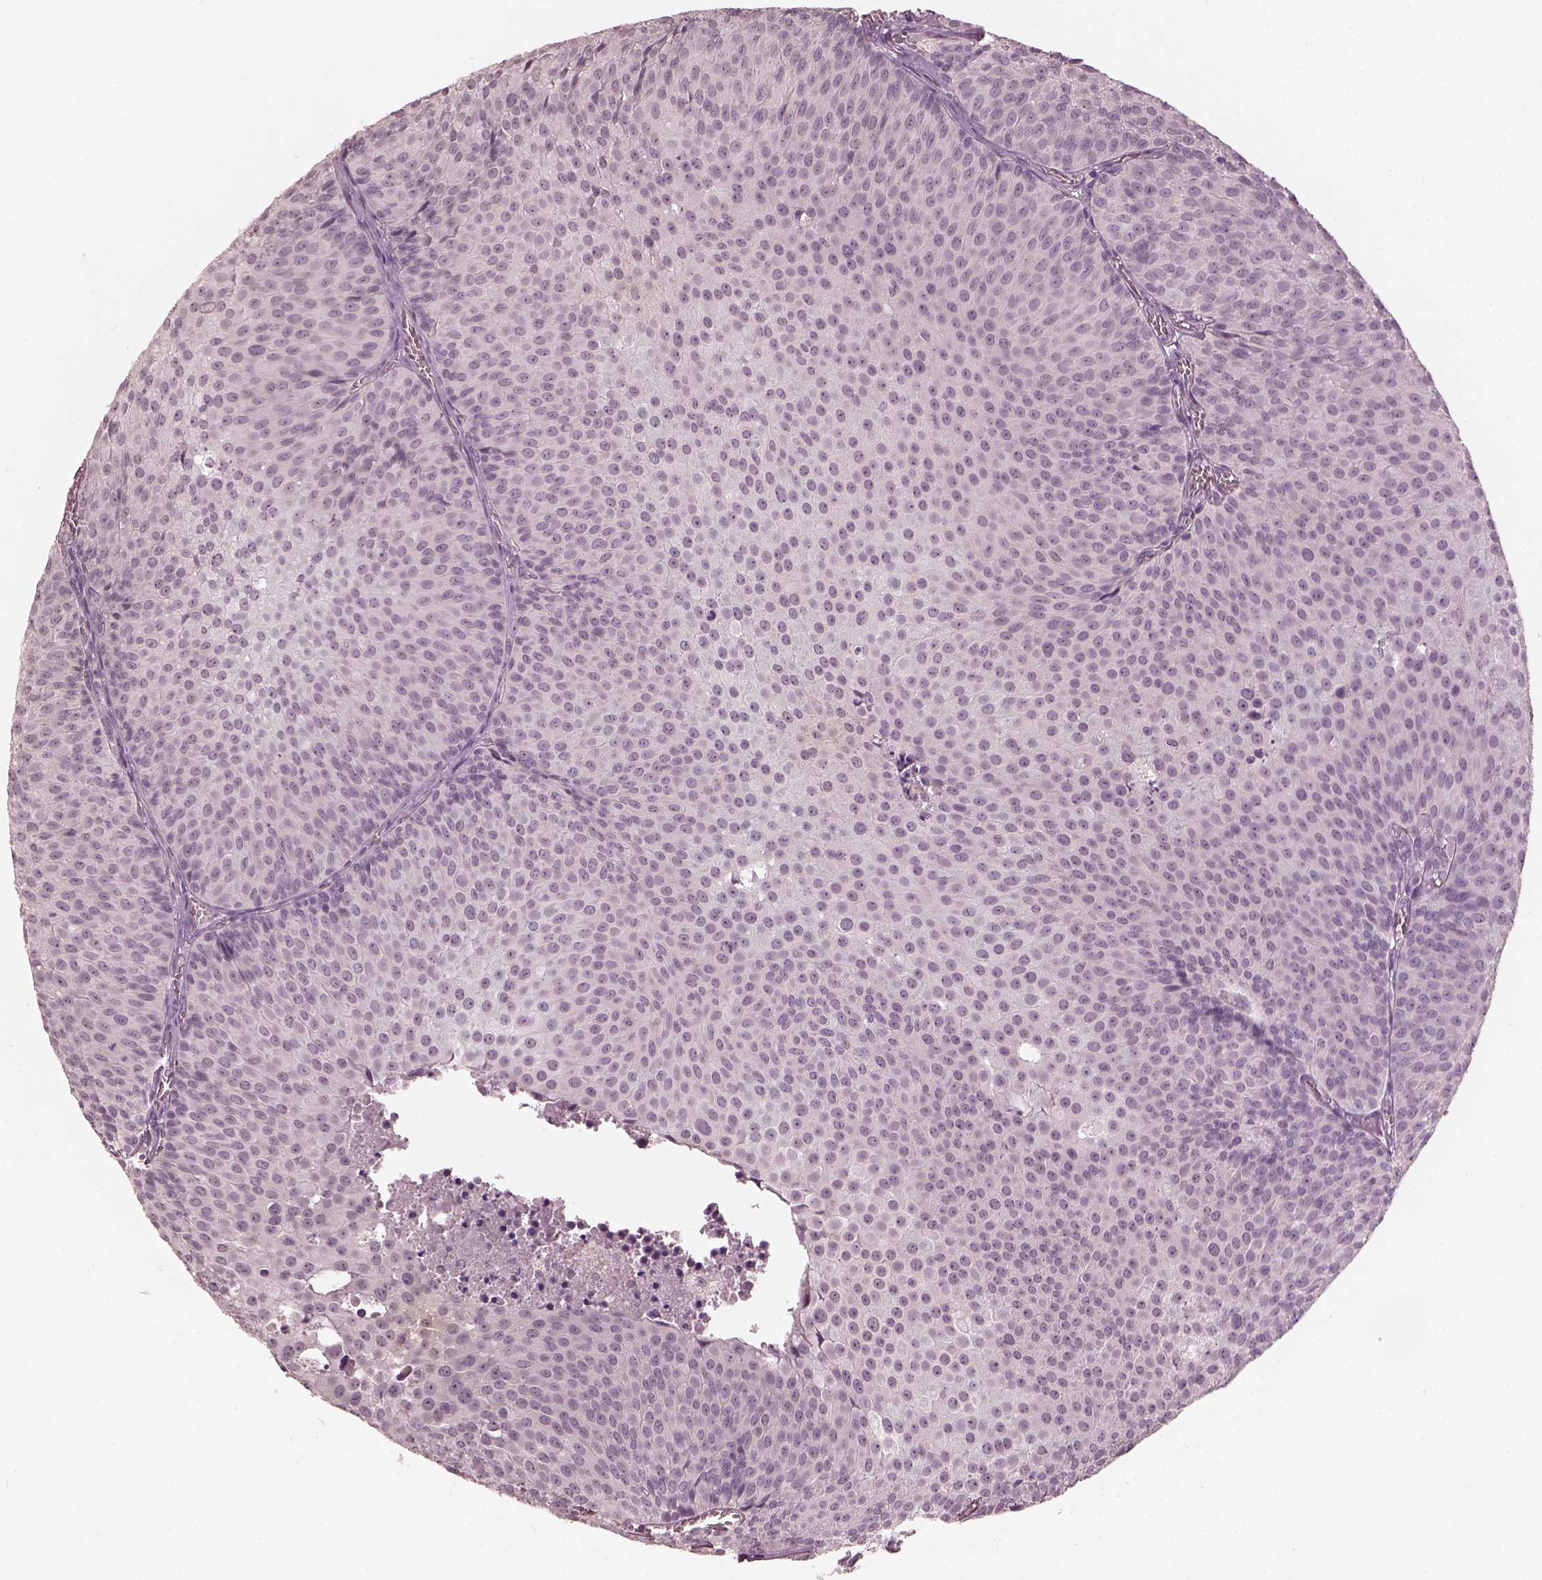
{"staining": {"intensity": "negative", "quantity": "none", "location": "none"}, "tissue": "urothelial cancer", "cell_type": "Tumor cells", "image_type": "cancer", "snomed": [{"axis": "morphology", "description": "Urothelial carcinoma, Low grade"}, {"axis": "topography", "description": "Urinary bladder"}], "caption": "Tumor cells show no significant expression in urothelial carcinoma (low-grade).", "gene": "OPTC", "patient": {"sex": "male", "age": 63}}